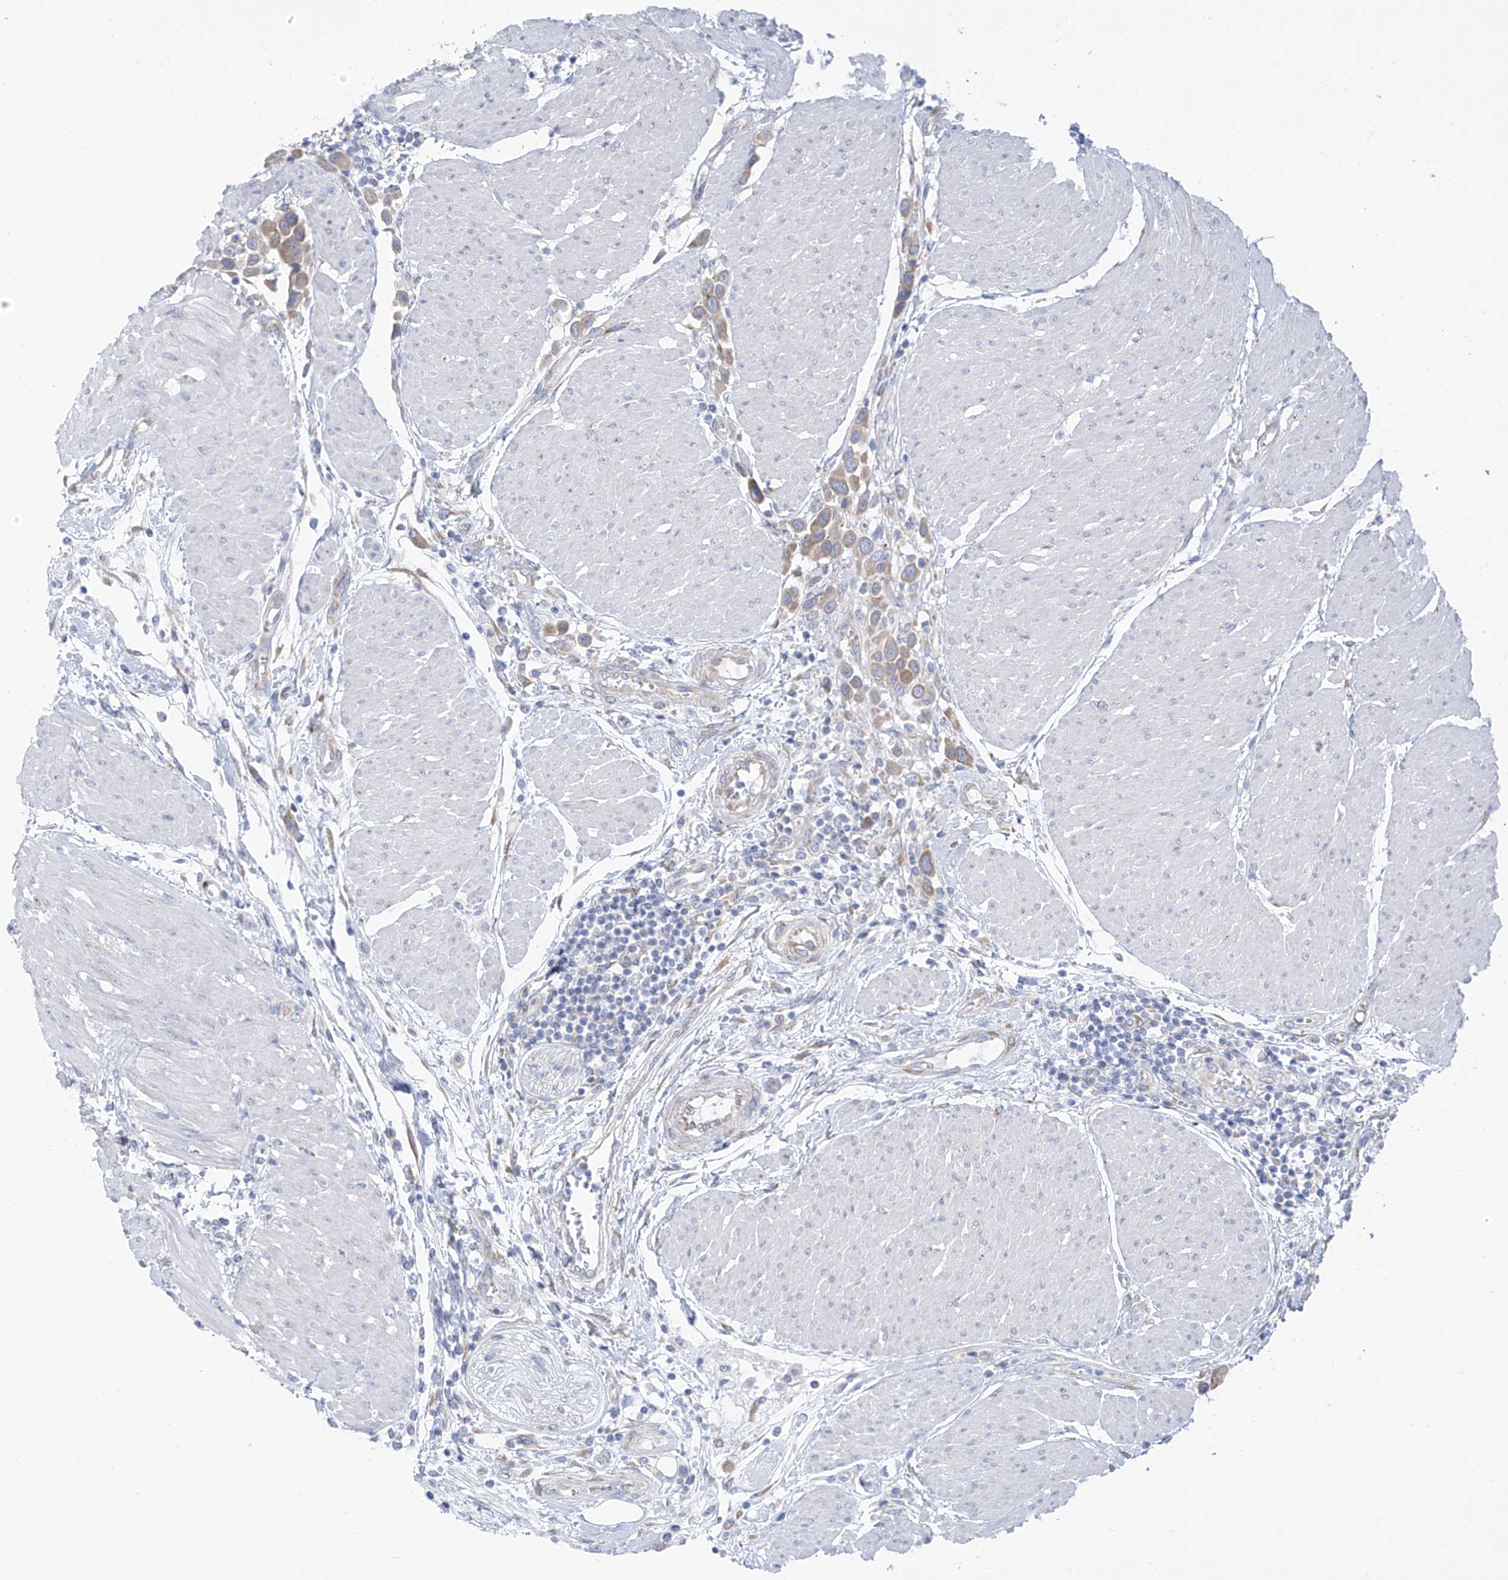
{"staining": {"intensity": "weak", "quantity": "25%-75%", "location": "cytoplasmic/membranous"}, "tissue": "urothelial cancer", "cell_type": "Tumor cells", "image_type": "cancer", "snomed": [{"axis": "morphology", "description": "Urothelial carcinoma, High grade"}, {"axis": "topography", "description": "Urinary bladder"}], "caption": "The micrograph demonstrates staining of urothelial cancer, revealing weak cytoplasmic/membranous protein staining (brown color) within tumor cells.", "gene": "RCN2", "patient": {"sex": "male", "age": 50}}